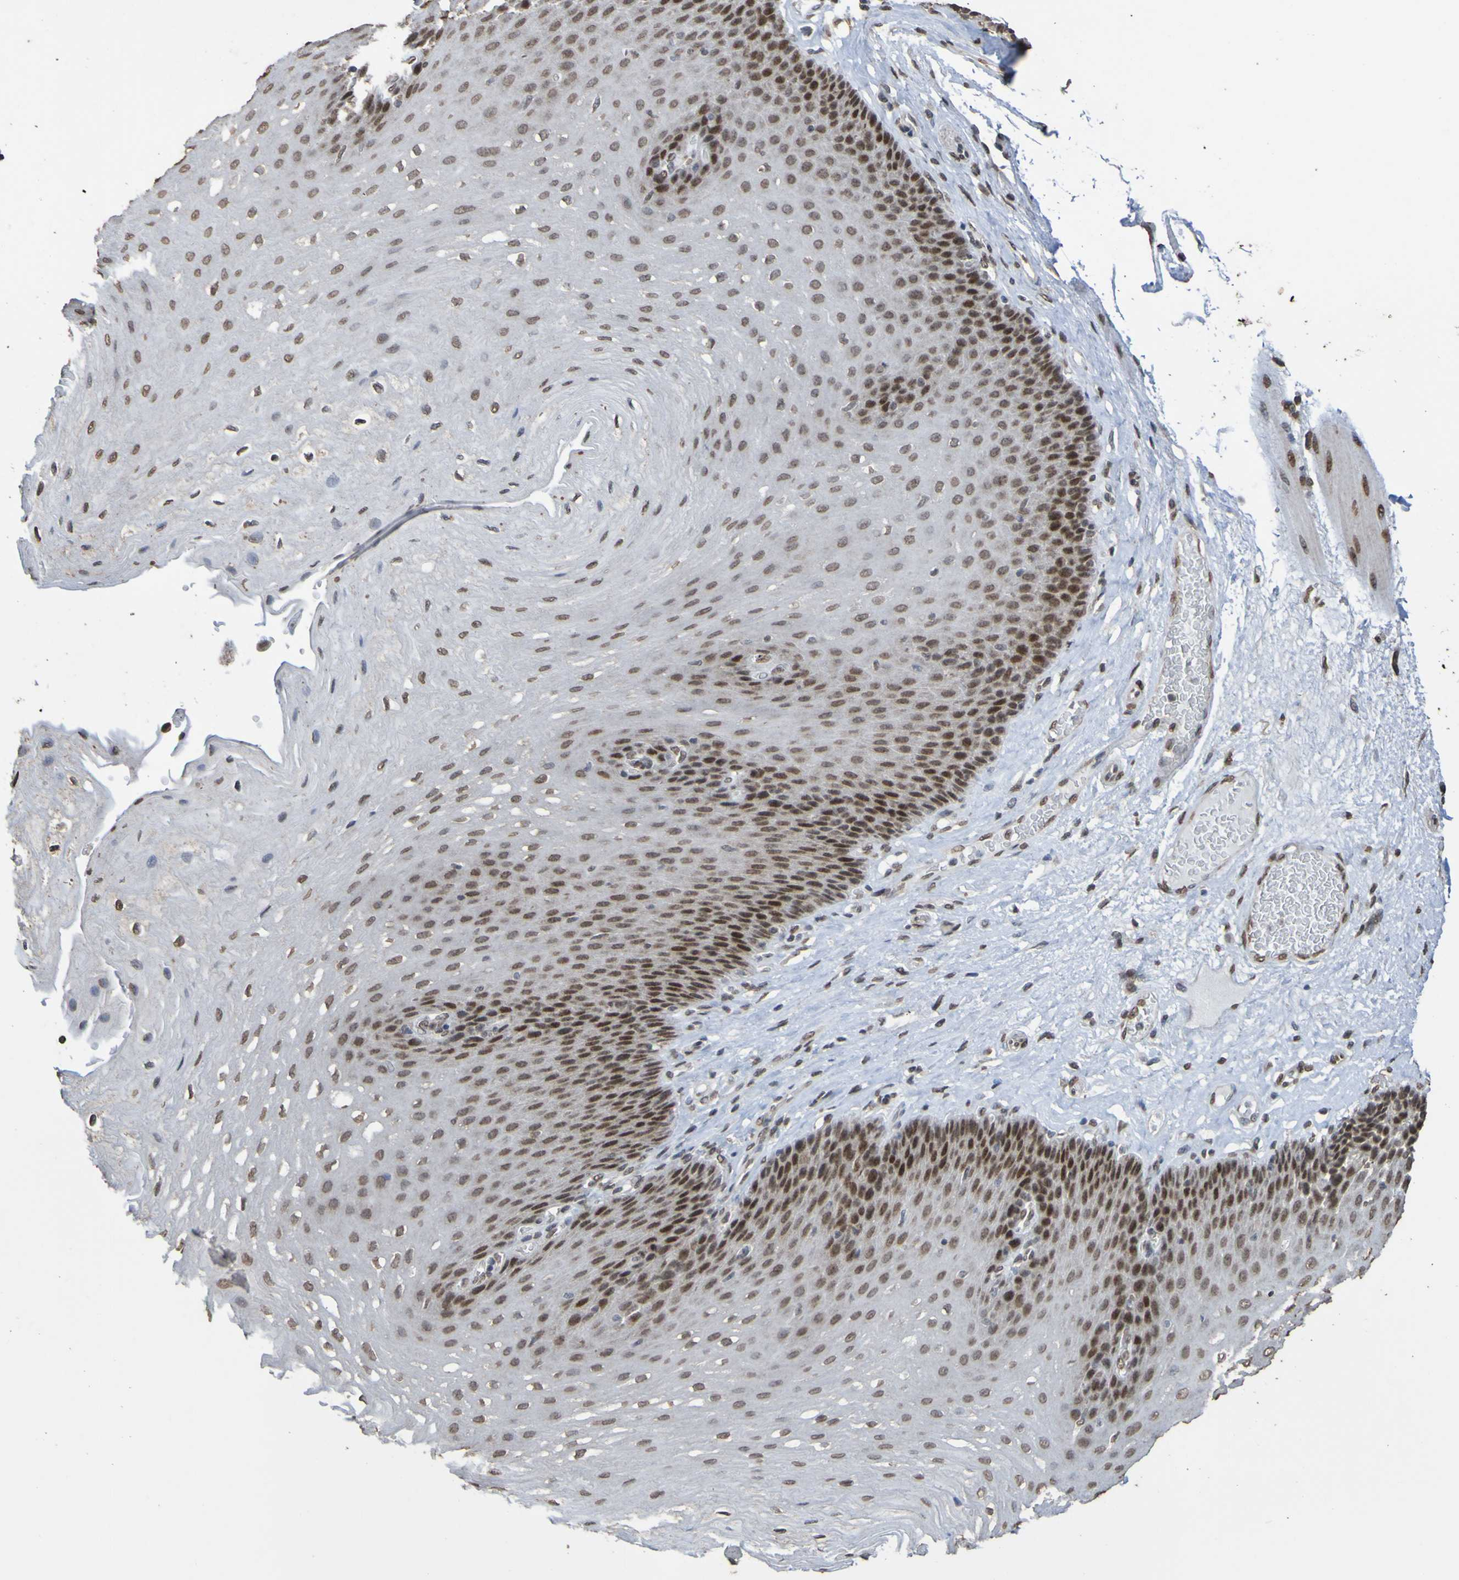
{"staining": {"intensity": "moderate", "quantity": ">75%", "location": "nuclear"}, "tissue": "esophagus", "cell_type": "Squamous epithelial cells", "image_type": "normal", "snomed": [{"axis": "morphology", "description": "Normal tissue, NOS"}, {"axis": "topography", "description": "Esophagus"}], "caption": "Protein staining exhibits moderate nuclear staining in about >75% of squamous epithelial cells in benign esophagus.", "gene": "ALKBH2", "patient": {"sex": "female", "age": 72}}